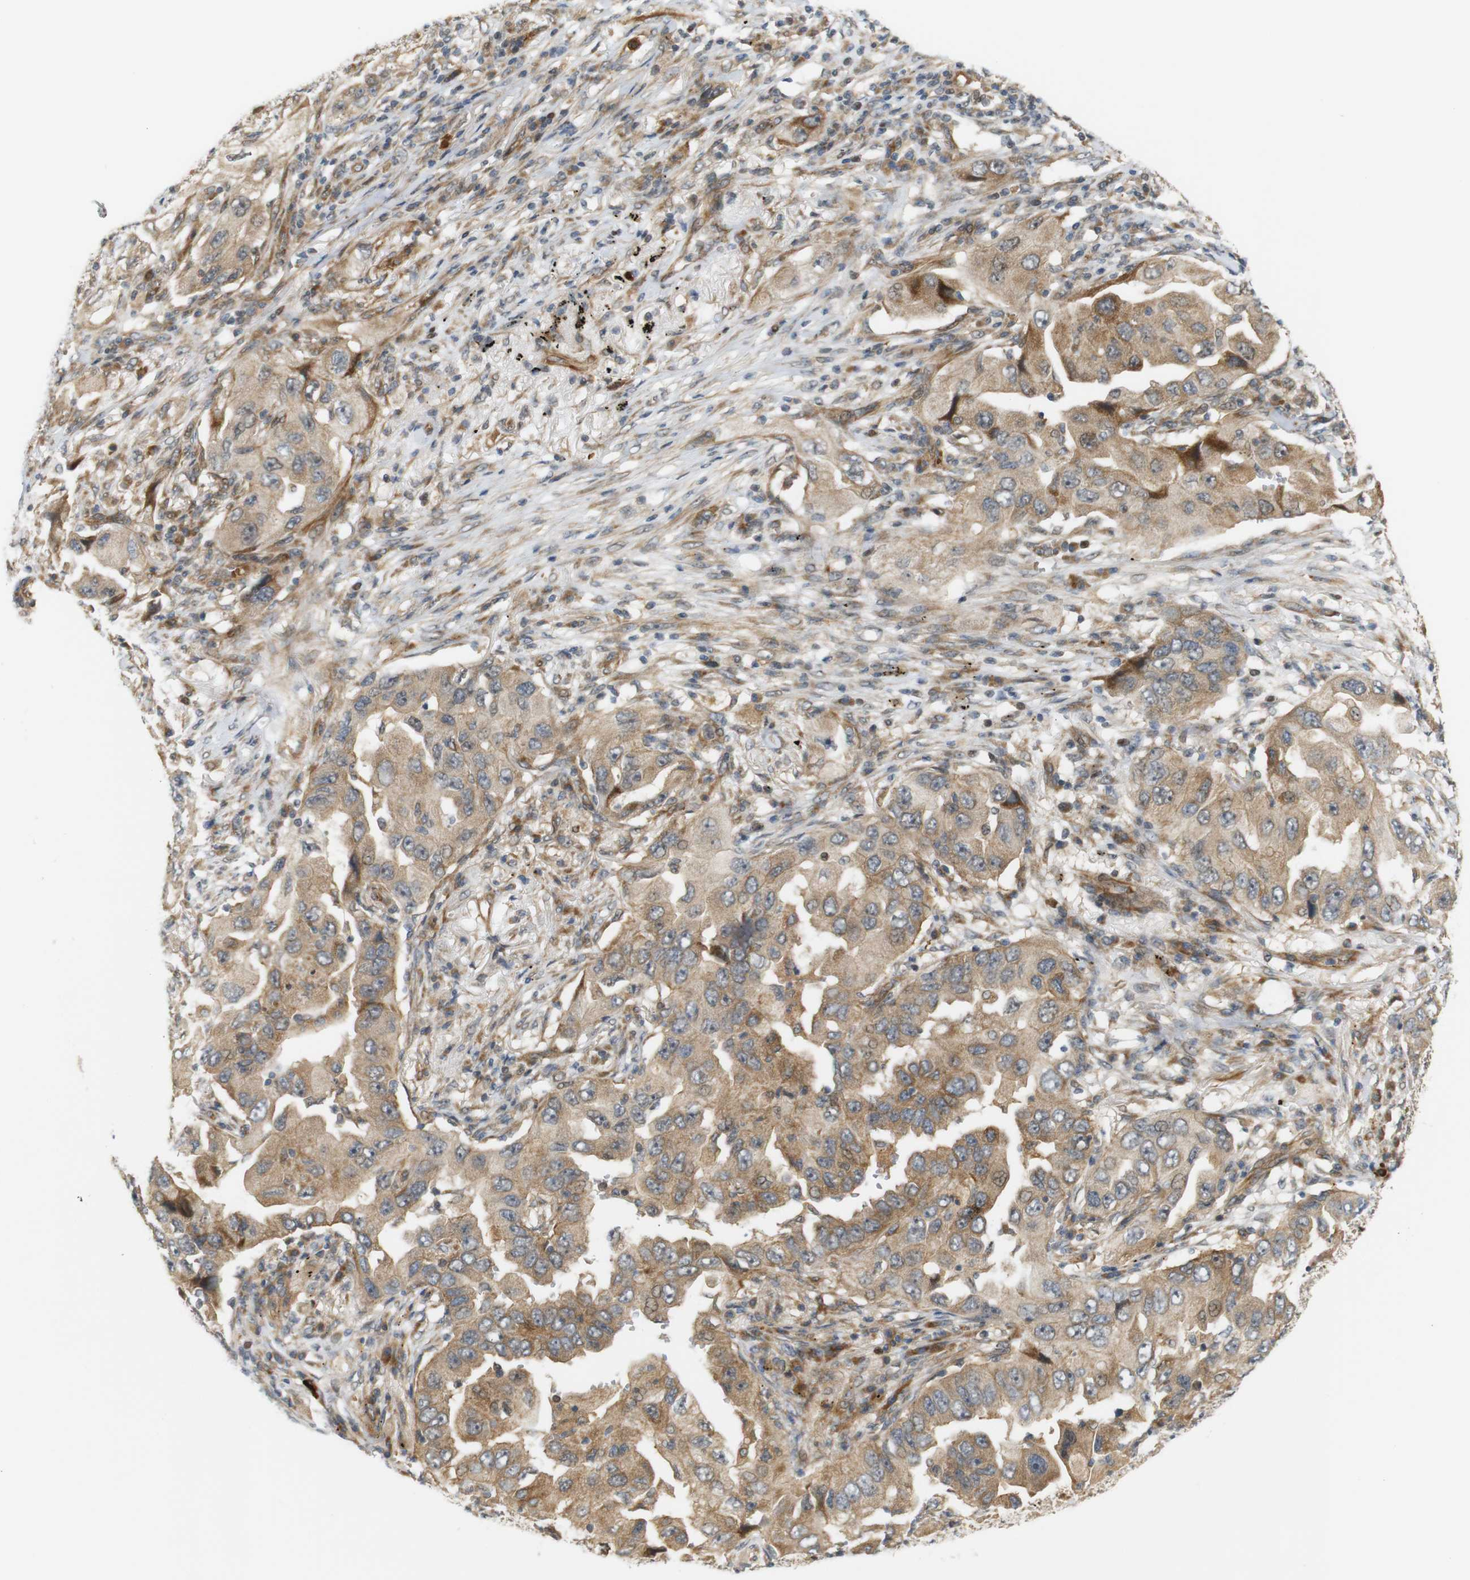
{"staining": {"intensity": "moderate", "quantity": ">75%", "location": "cytoplasmic/membranous"}, "tissue": "lung cancer", "cell_type": "Tumor cells", "image_type": "cancer", "snomed": [{"axis": "morphology", "description": "Adenocarcinoma, NOS"}, {"axis": "topography", "description": "Lung"}], "caption": "A micrograph showing moderate cytoplasmic/membranous staining in about >75% of tumor cells in lung adenocarcinoma, as visualized by brown immunohistochemical staining.", "gene": "RPTOR", "patient": {"sex": "female", "age": 65}}